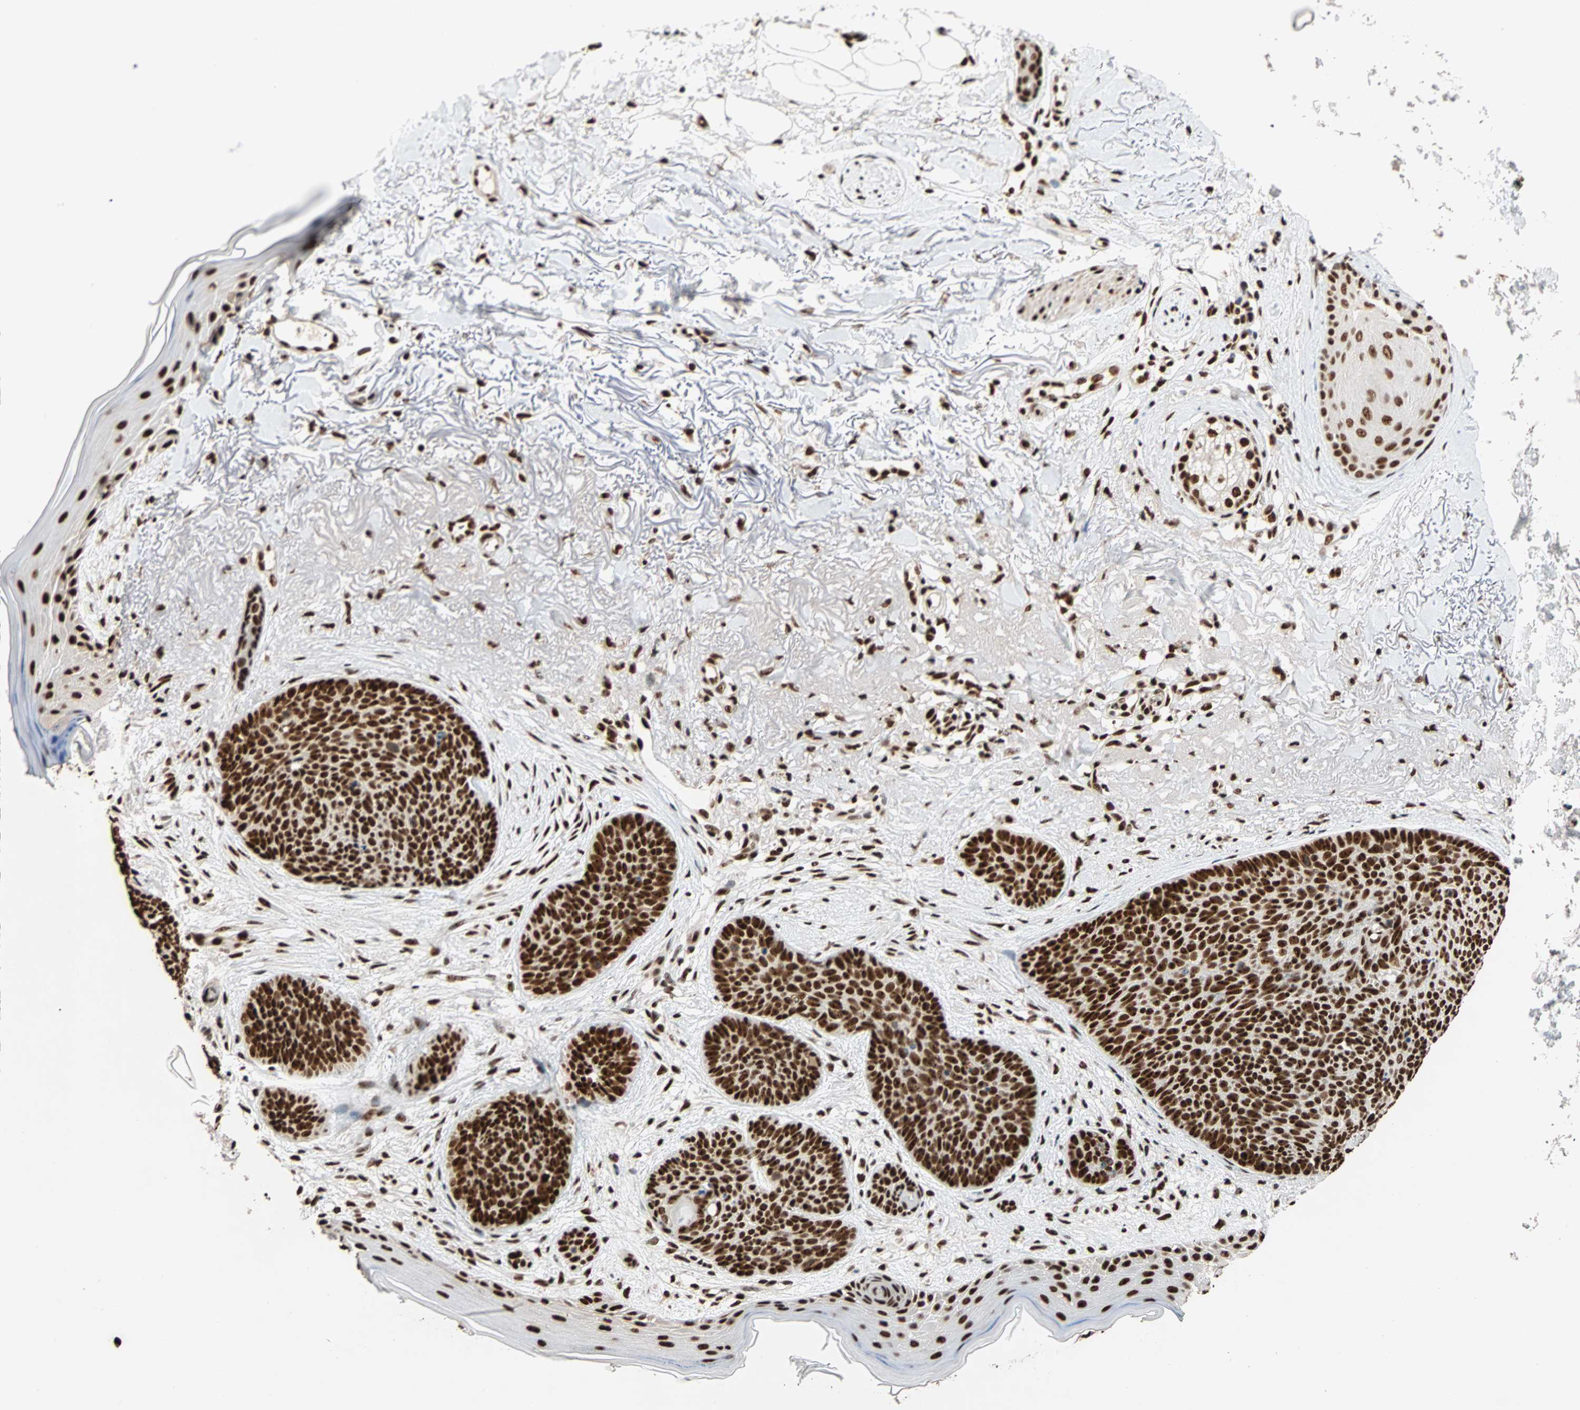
{"staining": {"intensity": "strong", "quantity": ">75%", "location": "nuclear"}, "tissue": "skin cancer", "cell_type": "Tumor cells", "image_type": "cancer", "snomed": [{"axis": "morphology", "description": "Normal tissue, NOS"}, {"axis": "morphology", "description": "Basal cell carcinoma"}, {"axis": "topography", "description": "Skin"}], "caption": "About >75% of tumor cells in skin cancer exhibit strong nuclear protein staining as visualized by brown immunohistochemical staining.", "gene": "ILF2", "patient": {"sex": "female", "age": 70}}